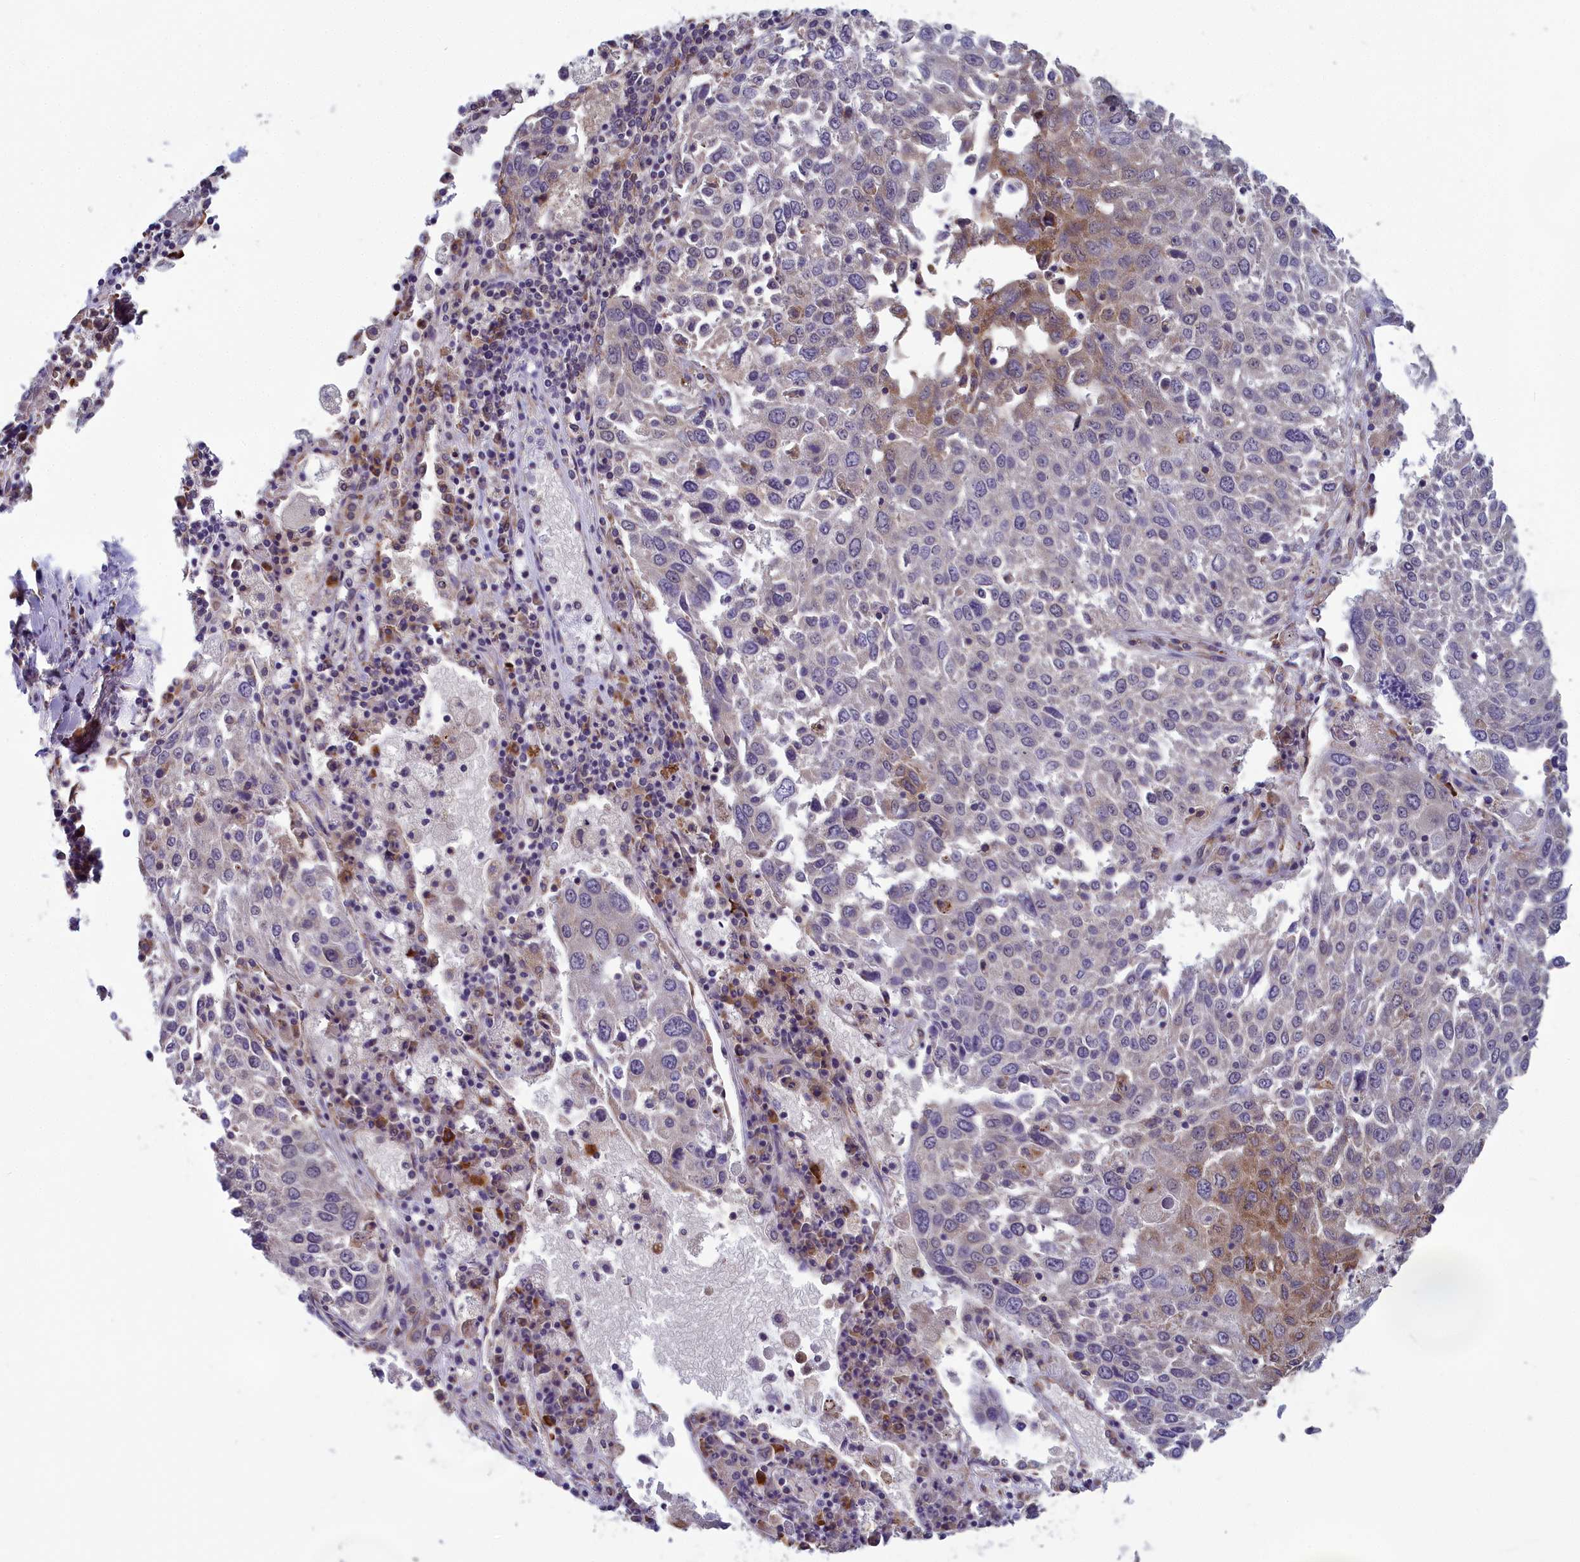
{"staining": {"intensity": "moderate", "quantity": "<25%", "location": "cytoplasmic/membranous"}, "tissue": "lung cancer", "cell_type": "Tumor cells", "image_type": "cancer", "snomed": [{"axis": "morphology", "description": "Squamous cell carcinoma, NOS"}, {"axis": "topography", "description": "Lung"}], "caption": "A high-resolution photomicrograph shows immunohistochemistry (IHC) staining of lung squamous cell carcinoma, which exhibits moderate cytoplasmic/membranous expression in about <25% of tumor cells.", "gene": "MRI1", "patient": {"sex": "male", "age": 65}}